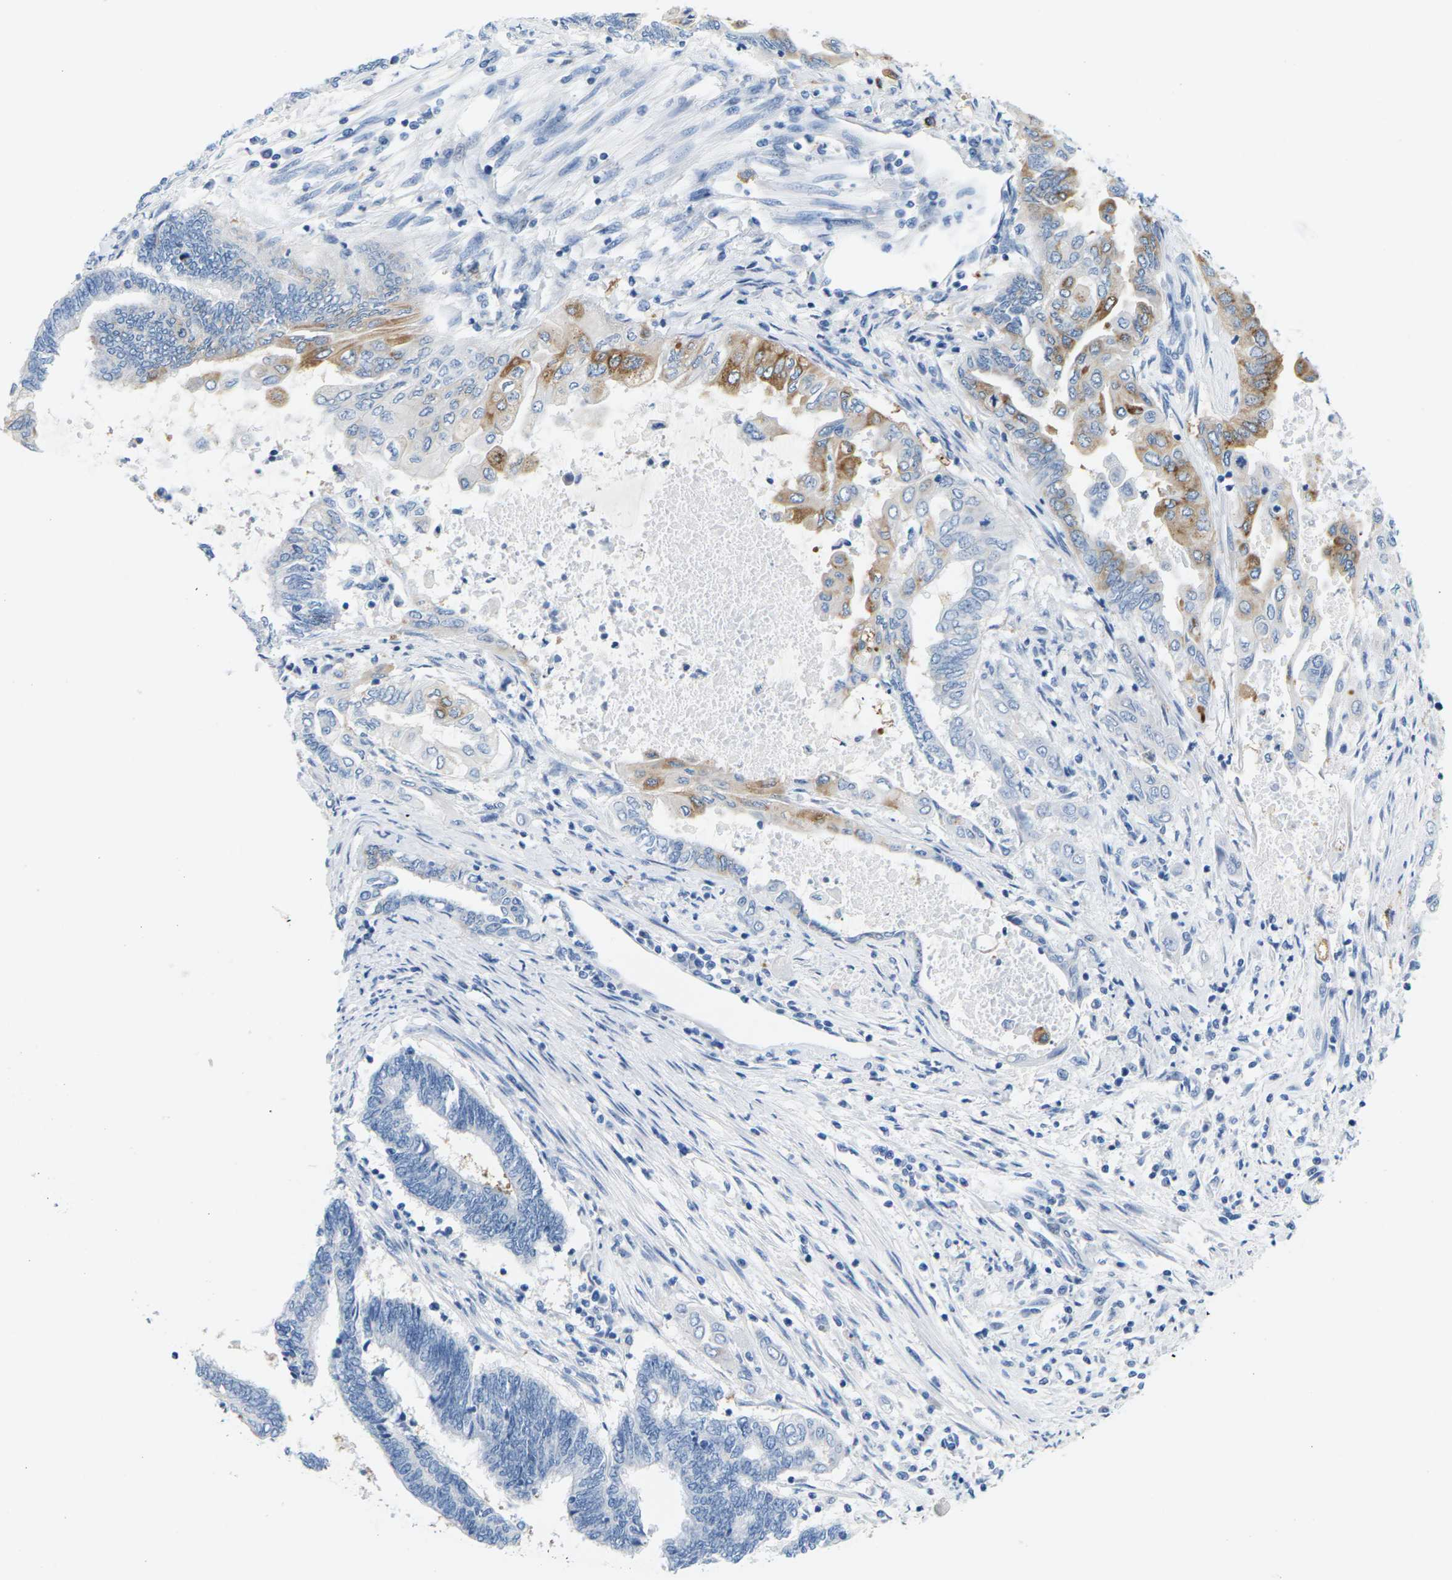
{"staining": {"intensity": "moderate", "quantity": "<25%", "location": "cytoplasmic/membranous"}, "tissue": "endometrial cancer", "cell_type": "Tumor cells", "image_type": "cancer", "snomed": [{"axis": "morphology", "description": "Adenocarcinoma, NOS"}, {"axis": "topography", "description": "Uterus"}, {"axis": "topography", "description": "Endometrium"}], "caption": "This photomicrograph reveals endometrial cancer stained with immunohistochemistry (IHC) to label a protein in brown. The cytoplasmic/membranous of tumor cells show moderate positivity for the protein. Nuclei are counter-stained blue.", "gene": "SYNGR2", "patient": {"sex": "female", "age": 70}}